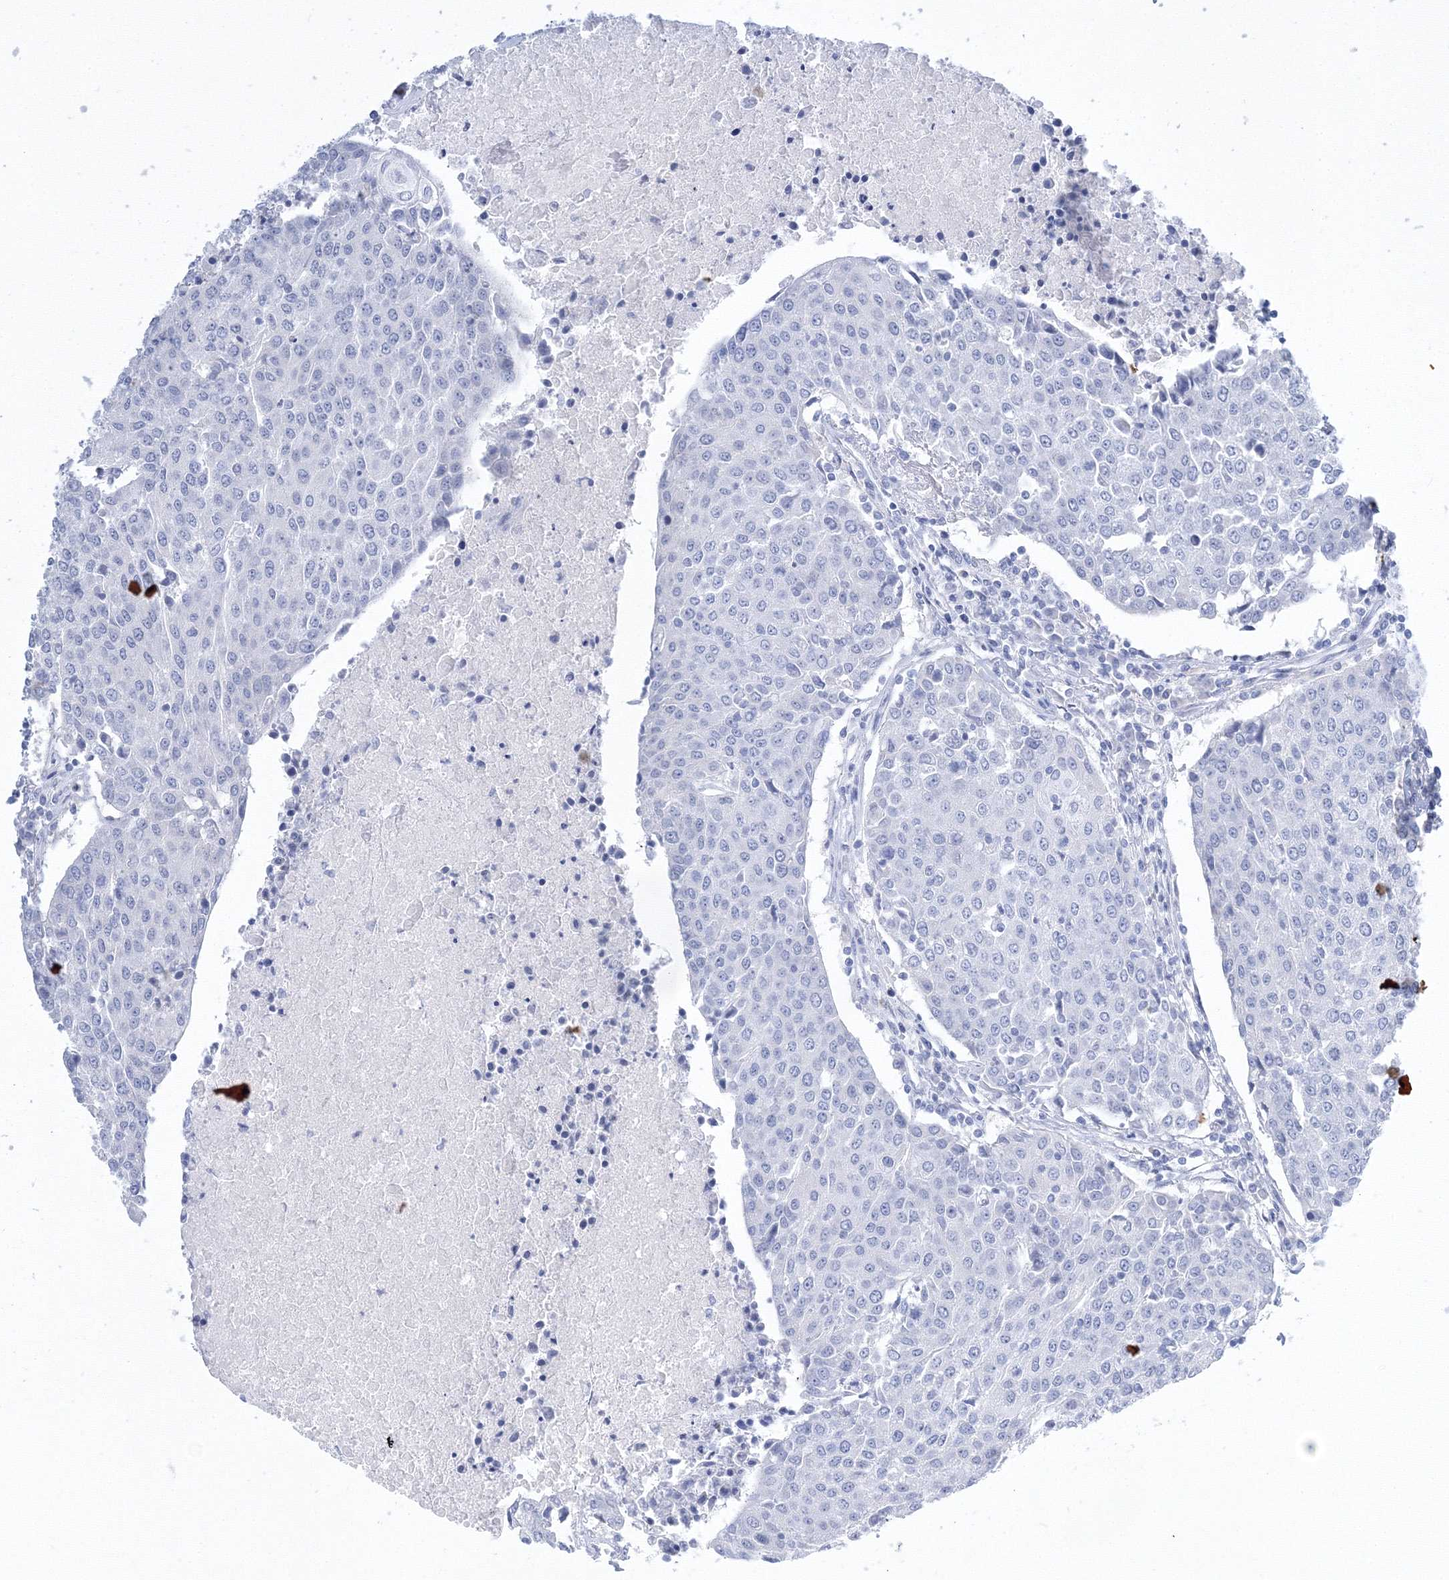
{"staining": {"intensity": "negative", "quantity": "none", "location": "none"}, "tissue": "urothelial cancer", "cell_type": "Tumor cells", "image_type": "cancer", "snomed": [{"axis": "morphology", "description": "Urothelial carcinoma, High grade"}, {"axis": "topography", "description": "Urinary bladder"}], "caption": "Tumor cells are negative for protein expression in human urothelial cancer.", "gene": "AASDH", "patient": {"sex": "female", "age": 85}}